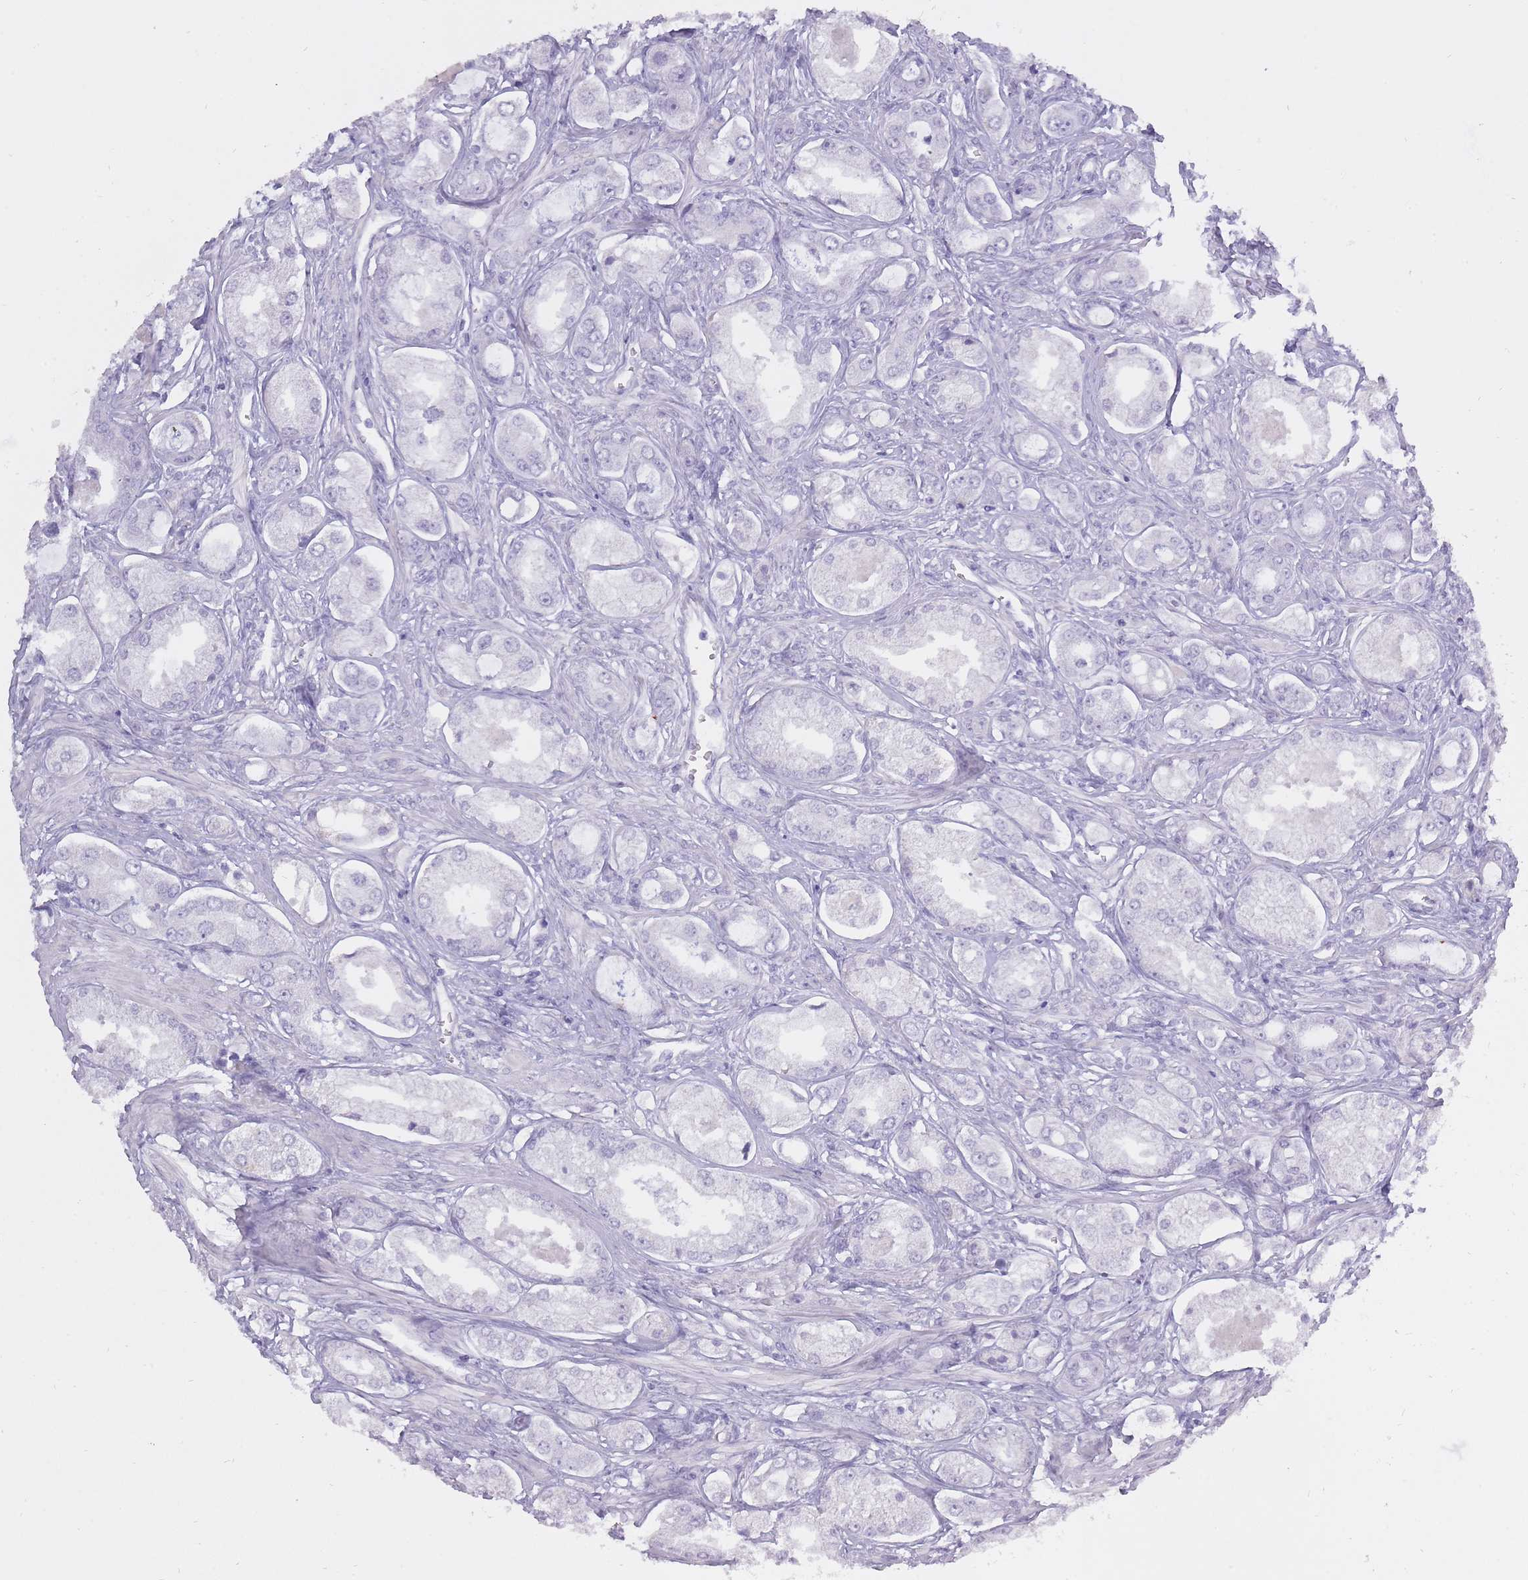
{"staining": {"intensity": "negative", "quantity": "none", "location": "none"}, "tissue": "prostate cancer", "cell_type": "Tumor cells", "image_type": "cancer", "snomed": [{"axis": "morphology", "description": "Adenocarcinoma, Low grade"}, {"axis": "topography", "description": "Prostate"}], "caption": "Immunohistochemistry photomicrograph of human prostate adenocarcinoma (low-grade) stained for a protein (brown), which displays no expression in tumor cells. (Stains: DAB (3,3'-diaminobenzidine) immunohistochemistry (IHC) with hematoxylin counter stain, Microscopy: brightfield microscopy at high magnification).", "gene": "BDKRB2", "patient": {"sex": "male", "age": 68}}